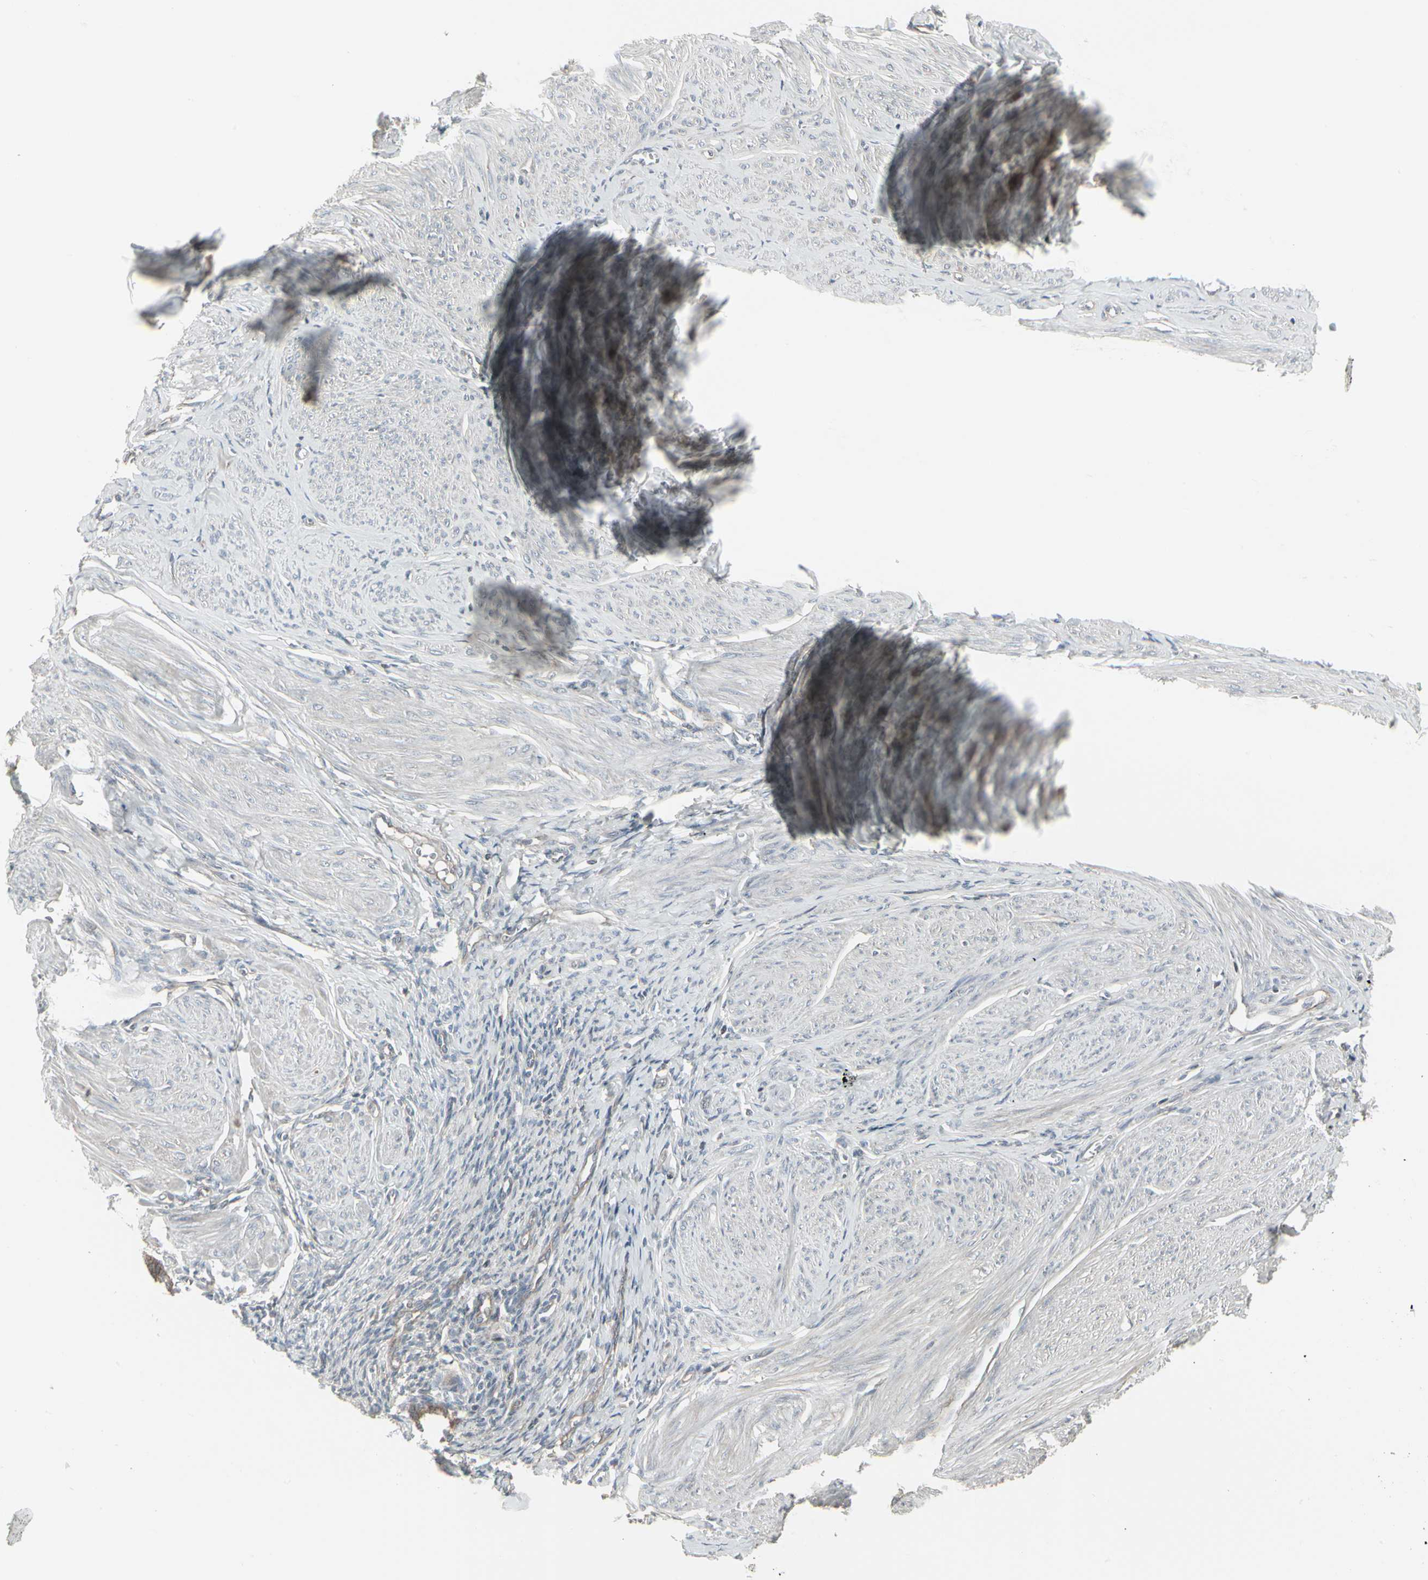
{"staining": {"intensity": "negative", "quantity": "none", "location": "none"}, "tissue": "smooth muscle", "cell_type": "Smooth muscle cells", "image_type": "normal", "snomed": [{"axis": "morphology", "description": "Normal tissue, NOS"}, {"axis": "topography", "description": "Uterus"}], "caption": "A micrograph of smooth muscle stained for a protein shows no brown staining in smooth muscle cells. The staining was performed using DAB (3,3'-diaminobenzidine) to visualize the protein expression in brown, while the nuclei were stained in blue with hematoxylin (Magnification: 20x).", "gene": "EPS15", "patient": {"sex": "female", "age": 45}}